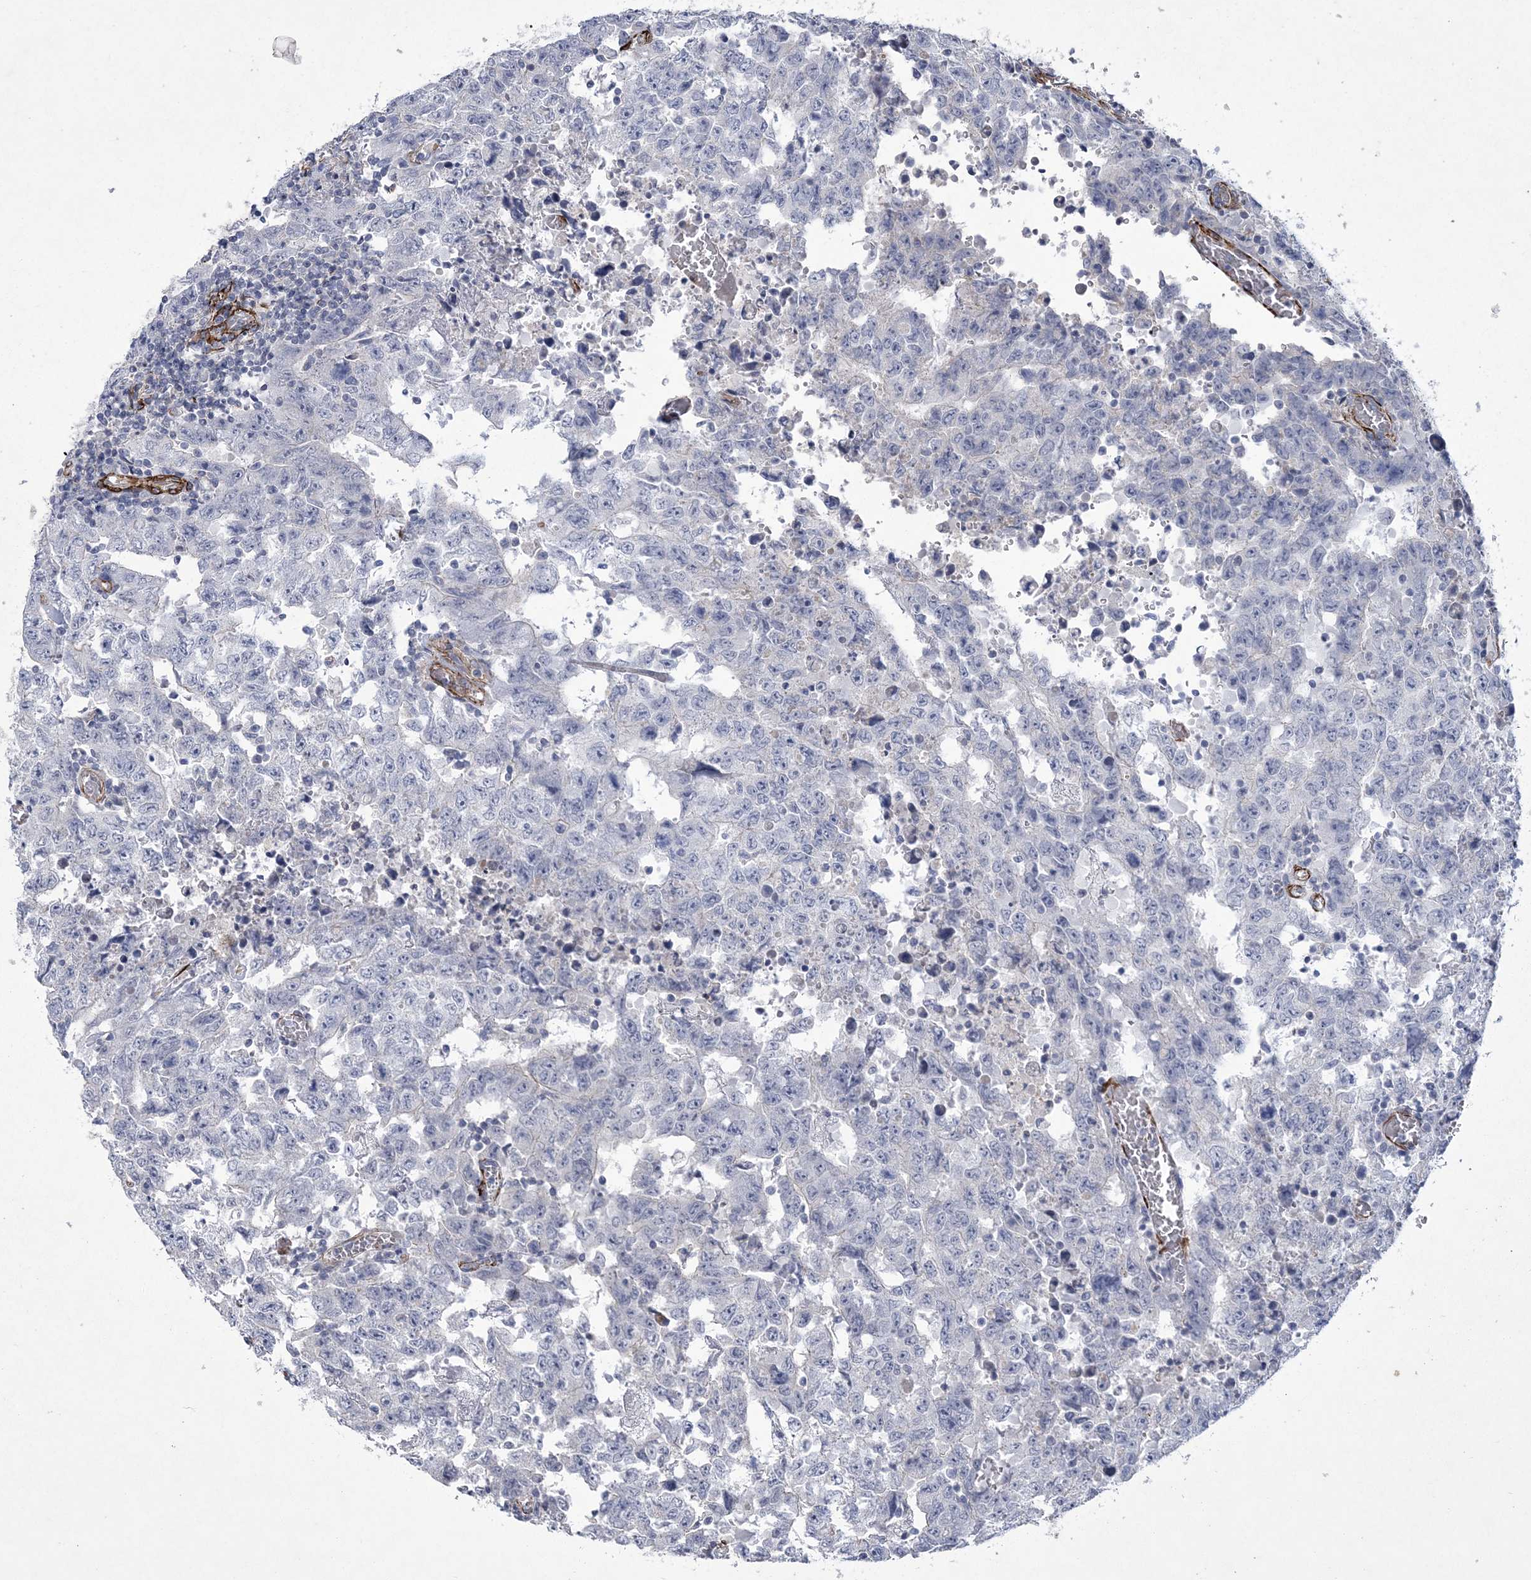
{"staining": {"intensity": "negative", "quantity": "none", "location": "none"}, "tissue": "testis cancer", "cell_type": "Tumor cells", "image_type": "cancer", "snomed": [{"axis": "morphology", "description": "Carcinoma, Embryonal, NOS"}, {"axis": "topography", "description": "Testis"}], "caption": "The micrograph shows no significant expression in tumor cells of testis cancer.", "gene": "ARSJ", "patient": {"sex": "male", "age": 26}}